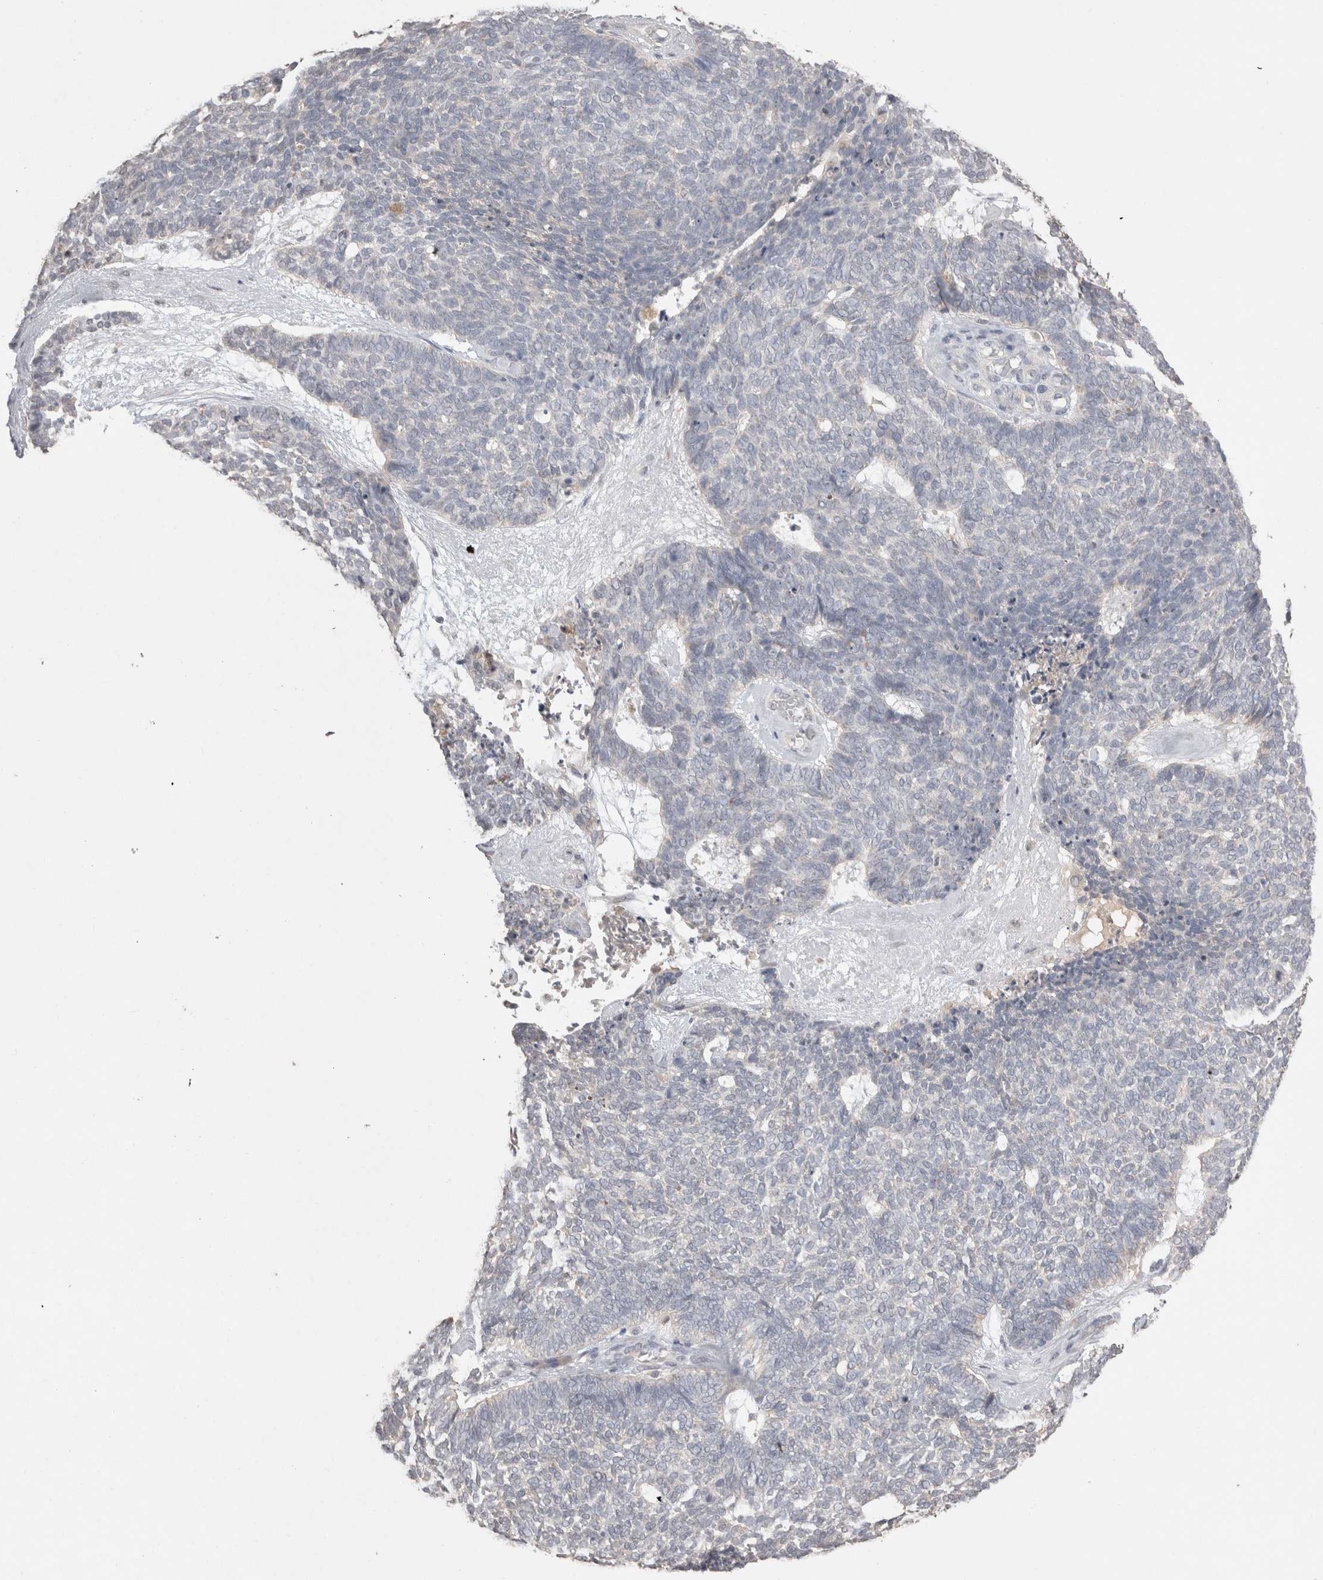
{"staining": {"intensity": "negative", "quantity": "none", "location": "none"}, "tissue": "skin cancer", "cell_type": "Tumor cells", "image_type": "cancer", "snomed": [{"axis": "morphology", "description": "Basal cell carcinoma"}, {"axis": "topography", "description": "Skin"}], "caption": "IHC histopathology image of human skin cancer stained for a protein (brown), which displays no expression in tumor cells. (Brightfield microscopy of DAB immunohistochemistry at high magnification).", "gene": "NAALADL2", "patient": {"sex": "female", "age": 84}}